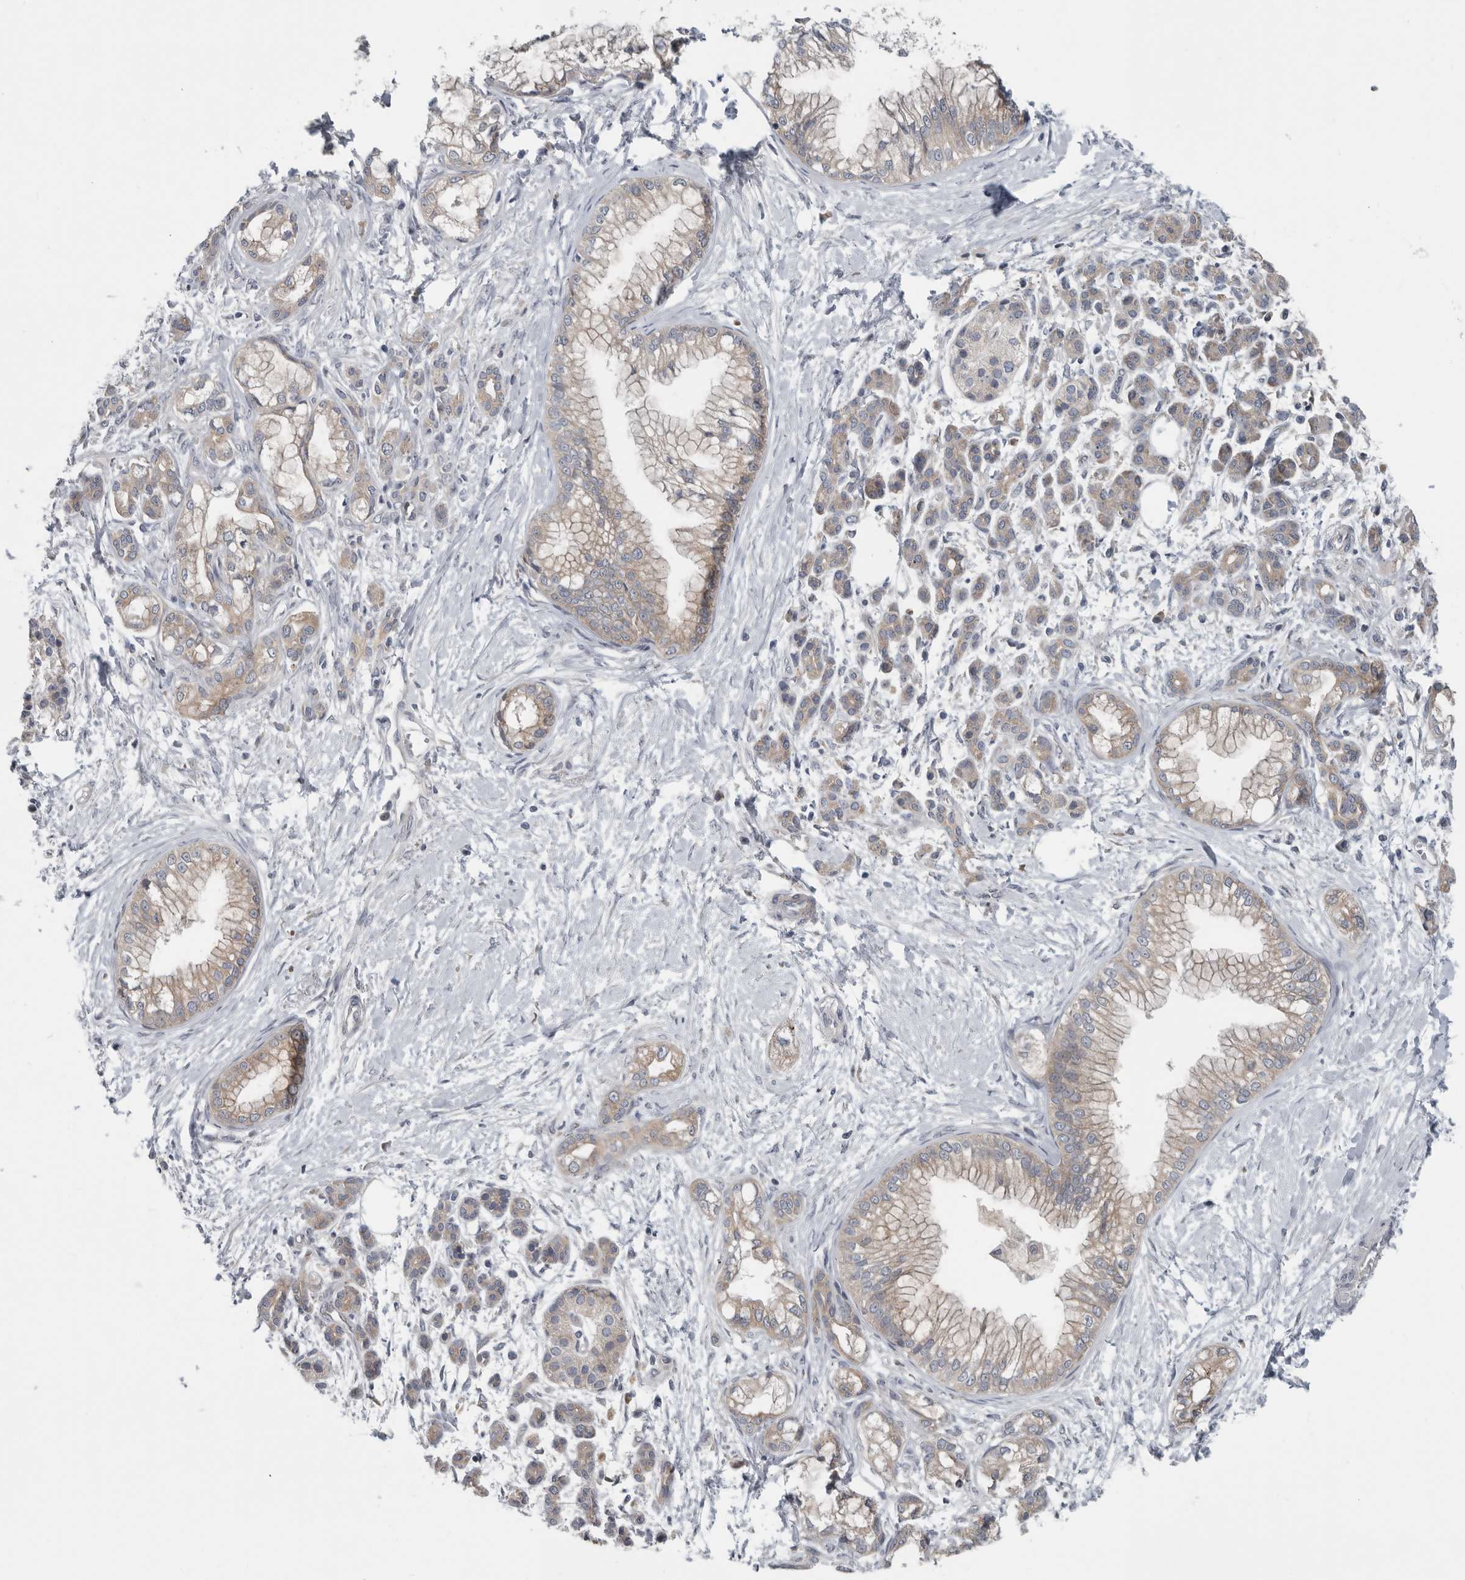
{"staining": {"intensity": "weak", "quantity": "25%-75%", "location": "cytoplasmic/membranous"}, "tissue": "pancreatic cancer", "cell_type": "Tumor cells", "image_type": "cancer", "snomed": [{"axis": "morphology", "description": "Adenocarcinoma, NOS"}, {"axis": "topography", "description": "Pancreas"}], "caption": "Pancreatic cancer (adenocarcinoma) was stained to show a protein in brown. There is low levels of weak cytoplasmic/membranous positivity in about 25%-75% of tumor cells. Ihc stains the protein of interest in brown and the nuclei are stained blue.", "gene": "TMEM199", "patient": {"sex": "male", "age": 68}}